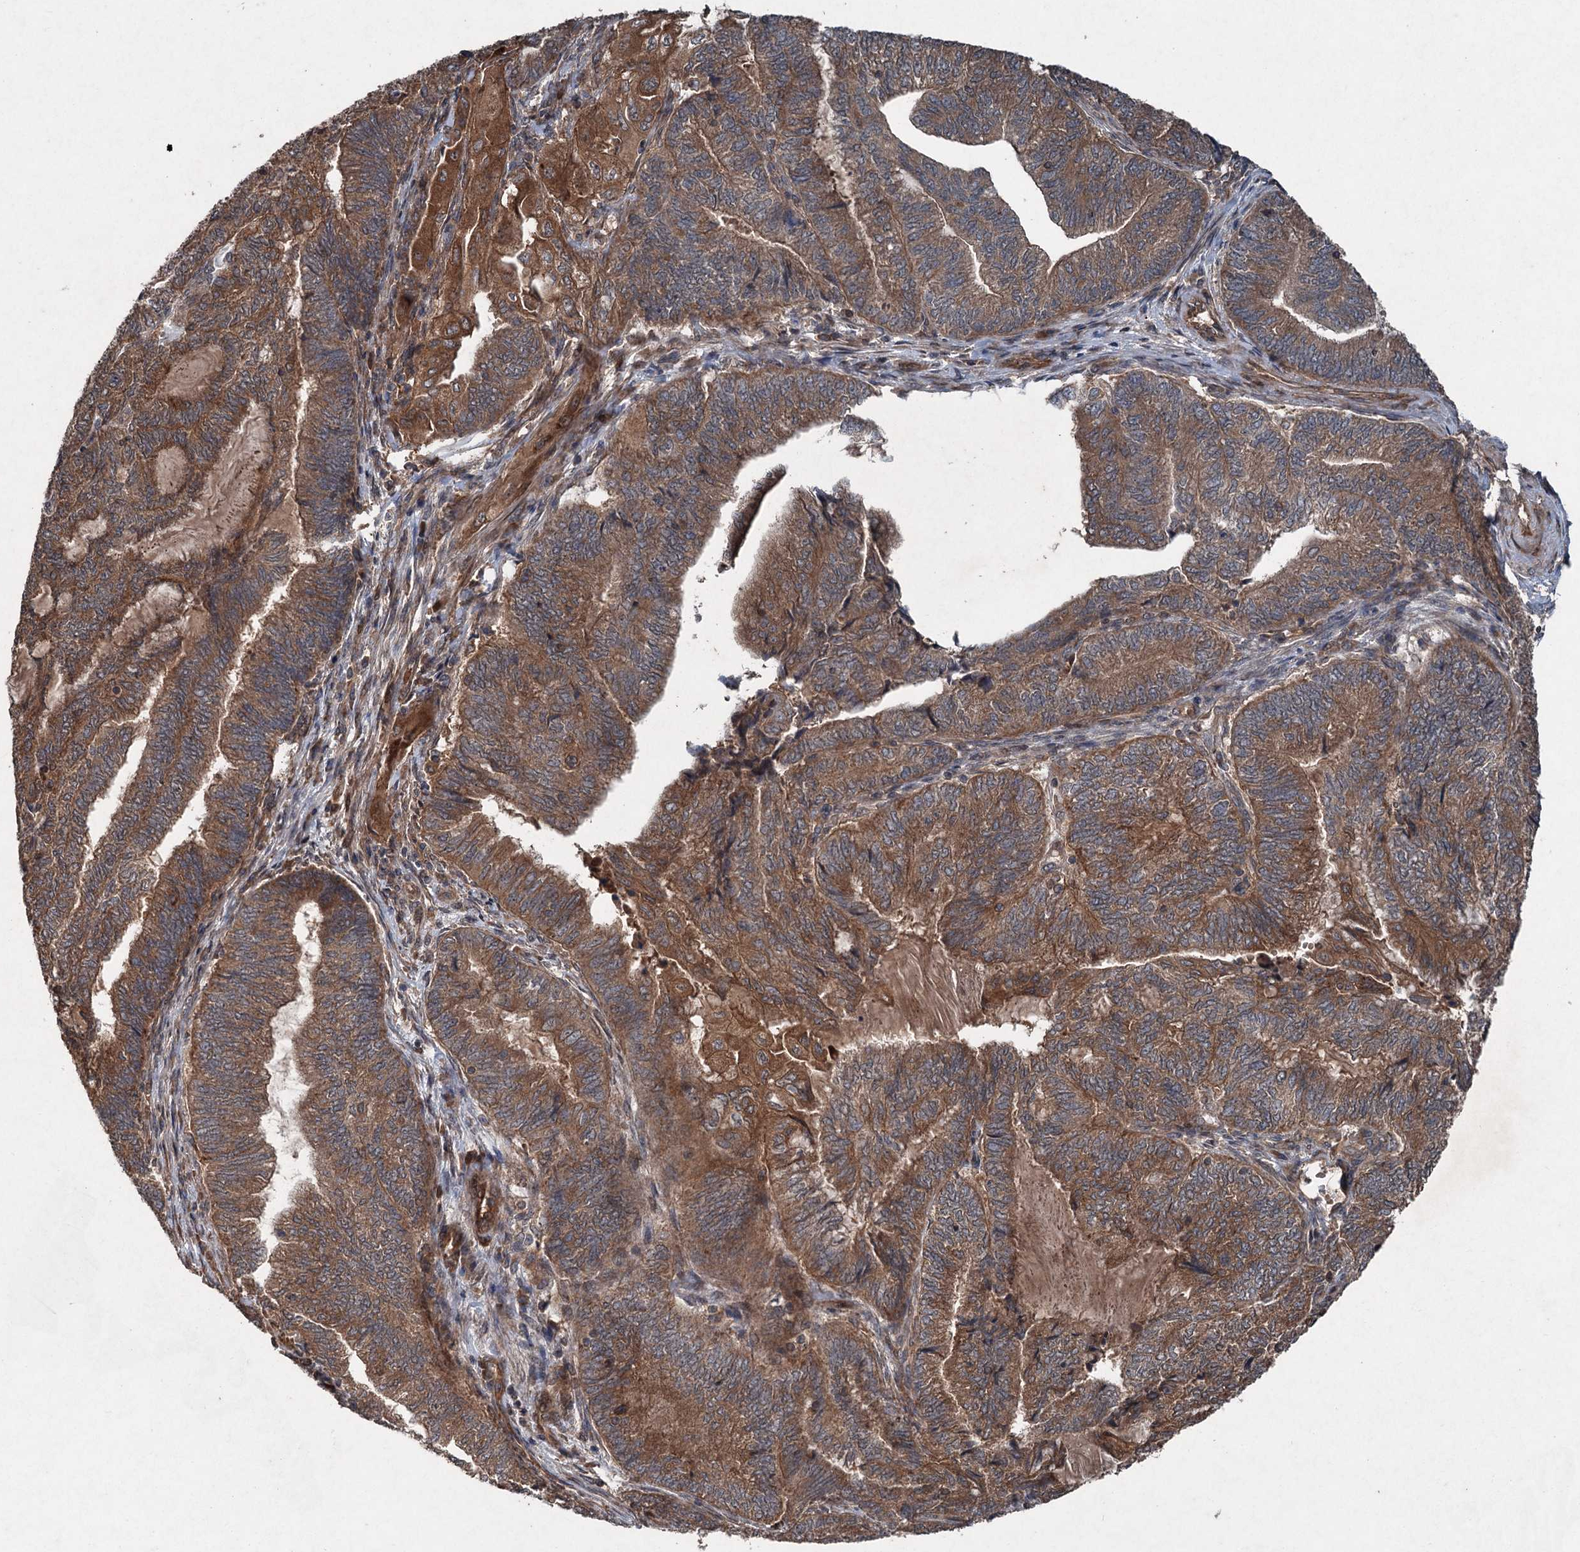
{"staining": {"intensity": "moderate", "quantity": ">75%", "location": "cytoplasmic/membranous"}, "tissue": "endometrial cancer", "cell_type": "Tumor cells", "image_type": "cancer", "snomed": [{"axis": "morphology", "description": "Adenocarcinoma, NOS"}, {"axis": "topography", "description": "Uterus"}, {"axis": "topography", "description": "Endometrium"}], "caption": "High-magnification brightfield microscopy of endometrial cancer stained with DAB (brown) and counterstained with hematoxylin (blue). tumor cells exhibit moderate cytoplasmic/membranous positivity is seen in approximately>75% of cells.", "gene": "ALAS1", "patient": {"sex": "female", "age": 70}}